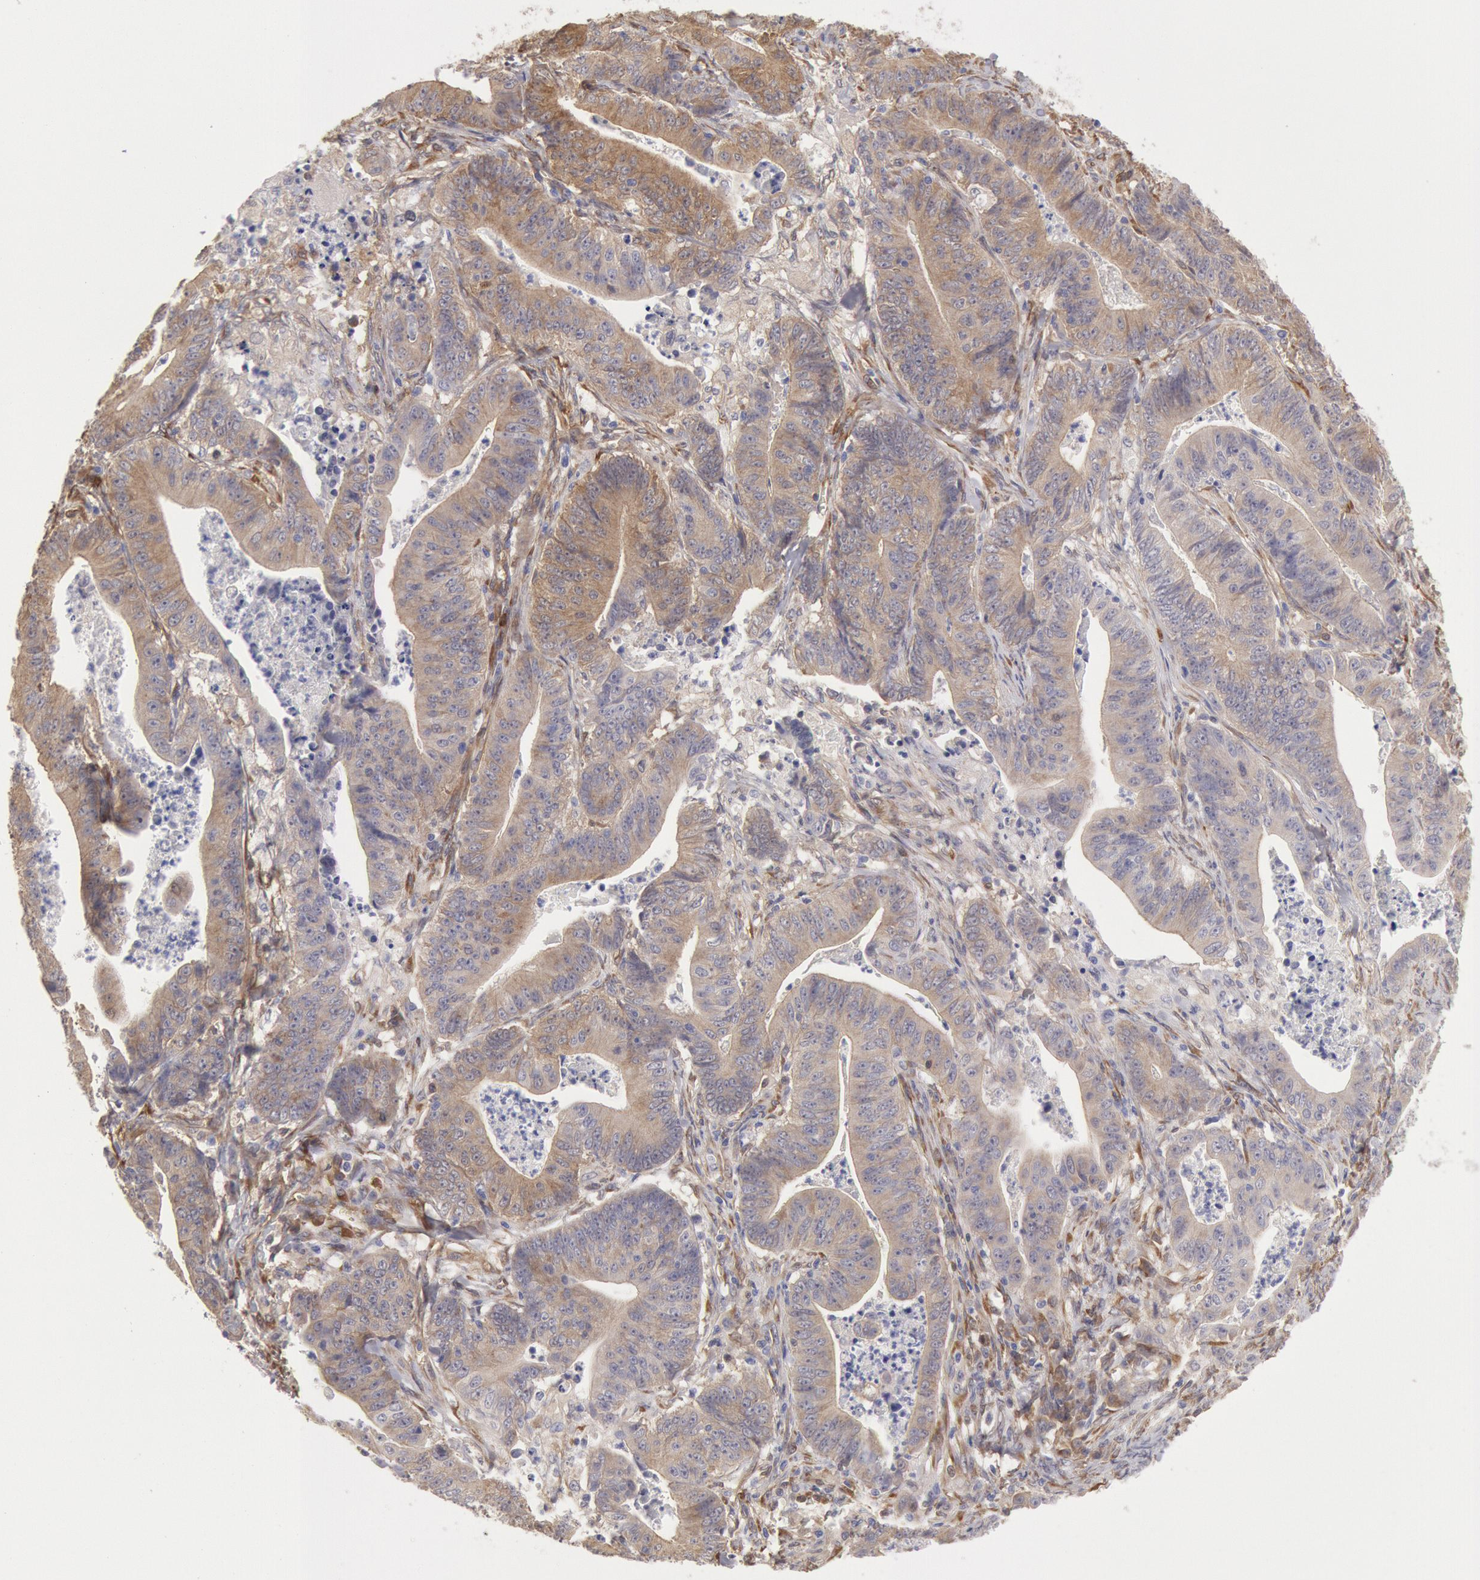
{"staining": {"intensity": "weak", "quantity": ">75%", "location": "cytoplasmic/membranous"}, "tissue": "stomach cancer", "cell_type": "Tumor cells", "image_type": "cancer", "snomed": [{"axis": "morphology", "description": "Adenocarcinoma, NOS"}, {"axis": "topography", "description": "Stomach, lower"}], "caption": "Adenocarcinoma (stomach) stained with a brown dye reveals weak cytoplasmic/membranous positive staining in about >75% of tumor cells.", "gene": "CCDC50", "patient": {"sex": "female", "age": 86}}